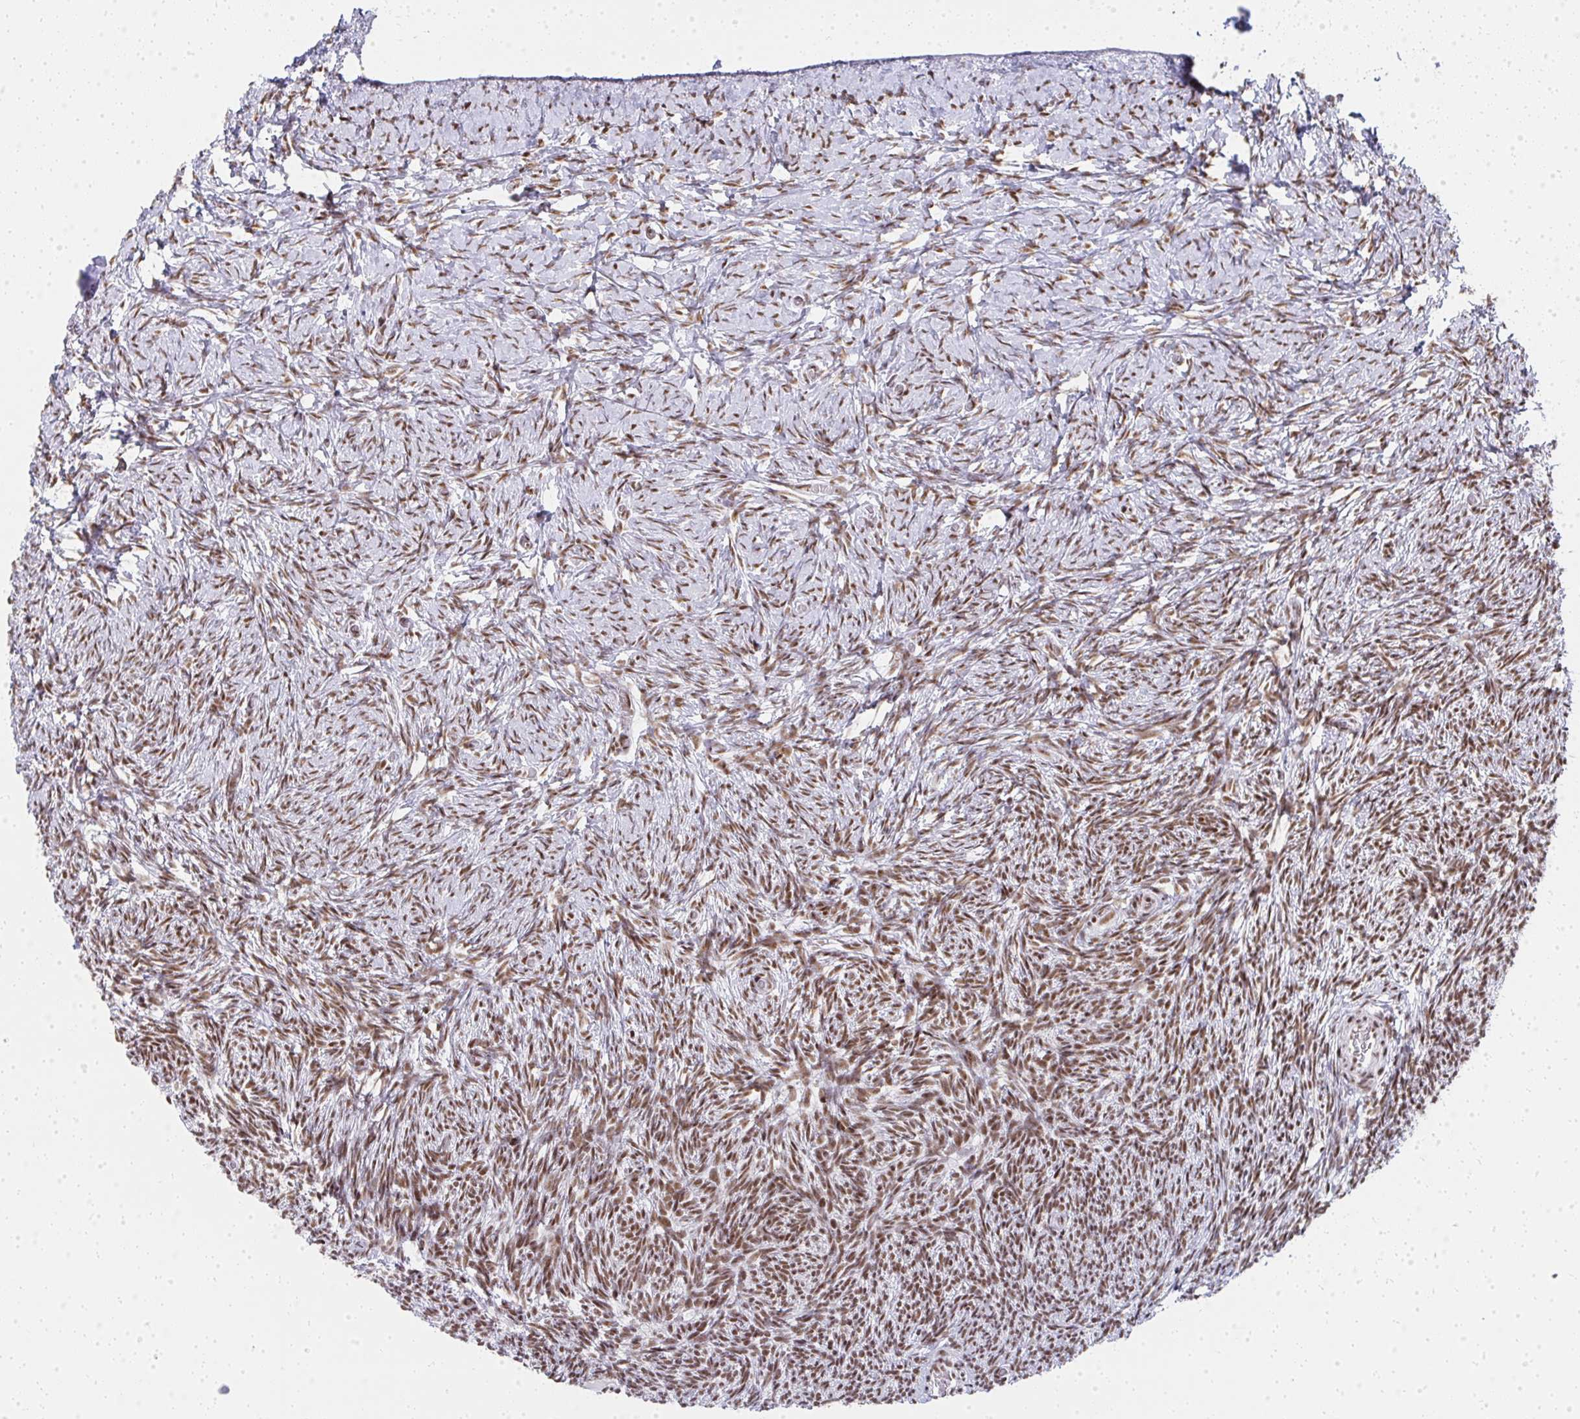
{"staining": {"intensity": "moderate", "quantity": ">75%", "location": "nuclear"}, "tissue": "ovary", "cell_type": "Ovarian stroma cells", "image_type": "normal", "snomed": [{"axis": "morphology", "description": "Normal tissue, NOS"}, {"axis": "topography", "description": "Ovary"}], "caption": "A brown stain labels moderate nuclear positivity of a protein in ovarian stroma cells of normal ovary.", "gene": "CREBBP", "patient": {"sex": "female", "age": 39}}